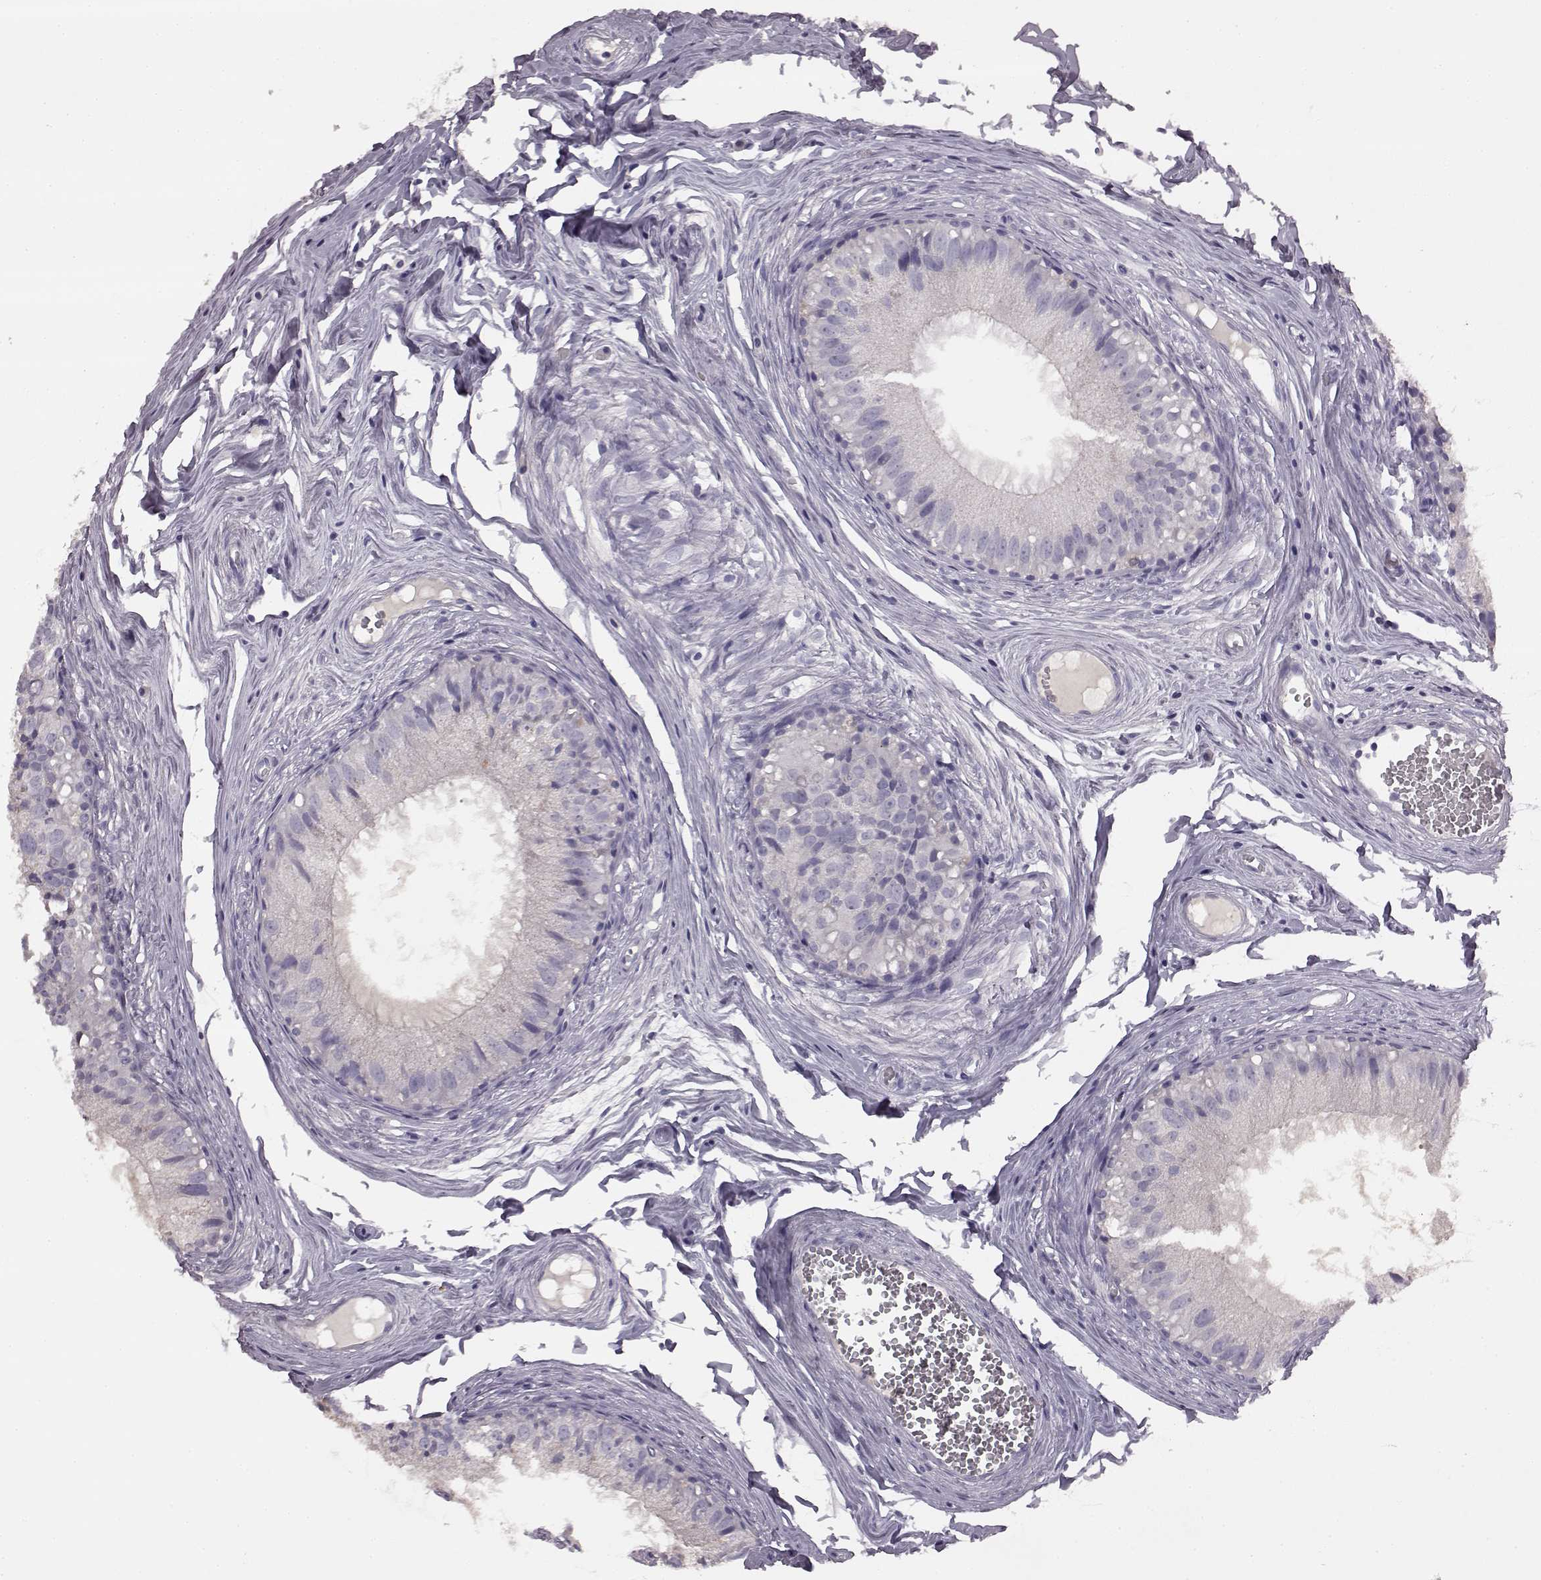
{"staining": {"intensity": "negative", "quantity": "none", "location": "none"}, "tissue": "epididymis", "cell_type": "Glandular cells", "image_type": "normal", "snomed": [{"axis": "morphology", "description": "Normal tissue, NOS"}, {"axis": "topography", "description": "Epididymis"}], "caption": "DAB immunohistochemical staining of benign human epididymis exhibits no significant expression in glandular cells. Brightfield microscopy of immunohistochemistry (IHC) stained with DAB (3,3'-diaminobenzidine) (brown) and hematoxylin (blue), captured at high magnification.", "gene": "KRT81", "patient": {"sex": "male", "age": 45}}